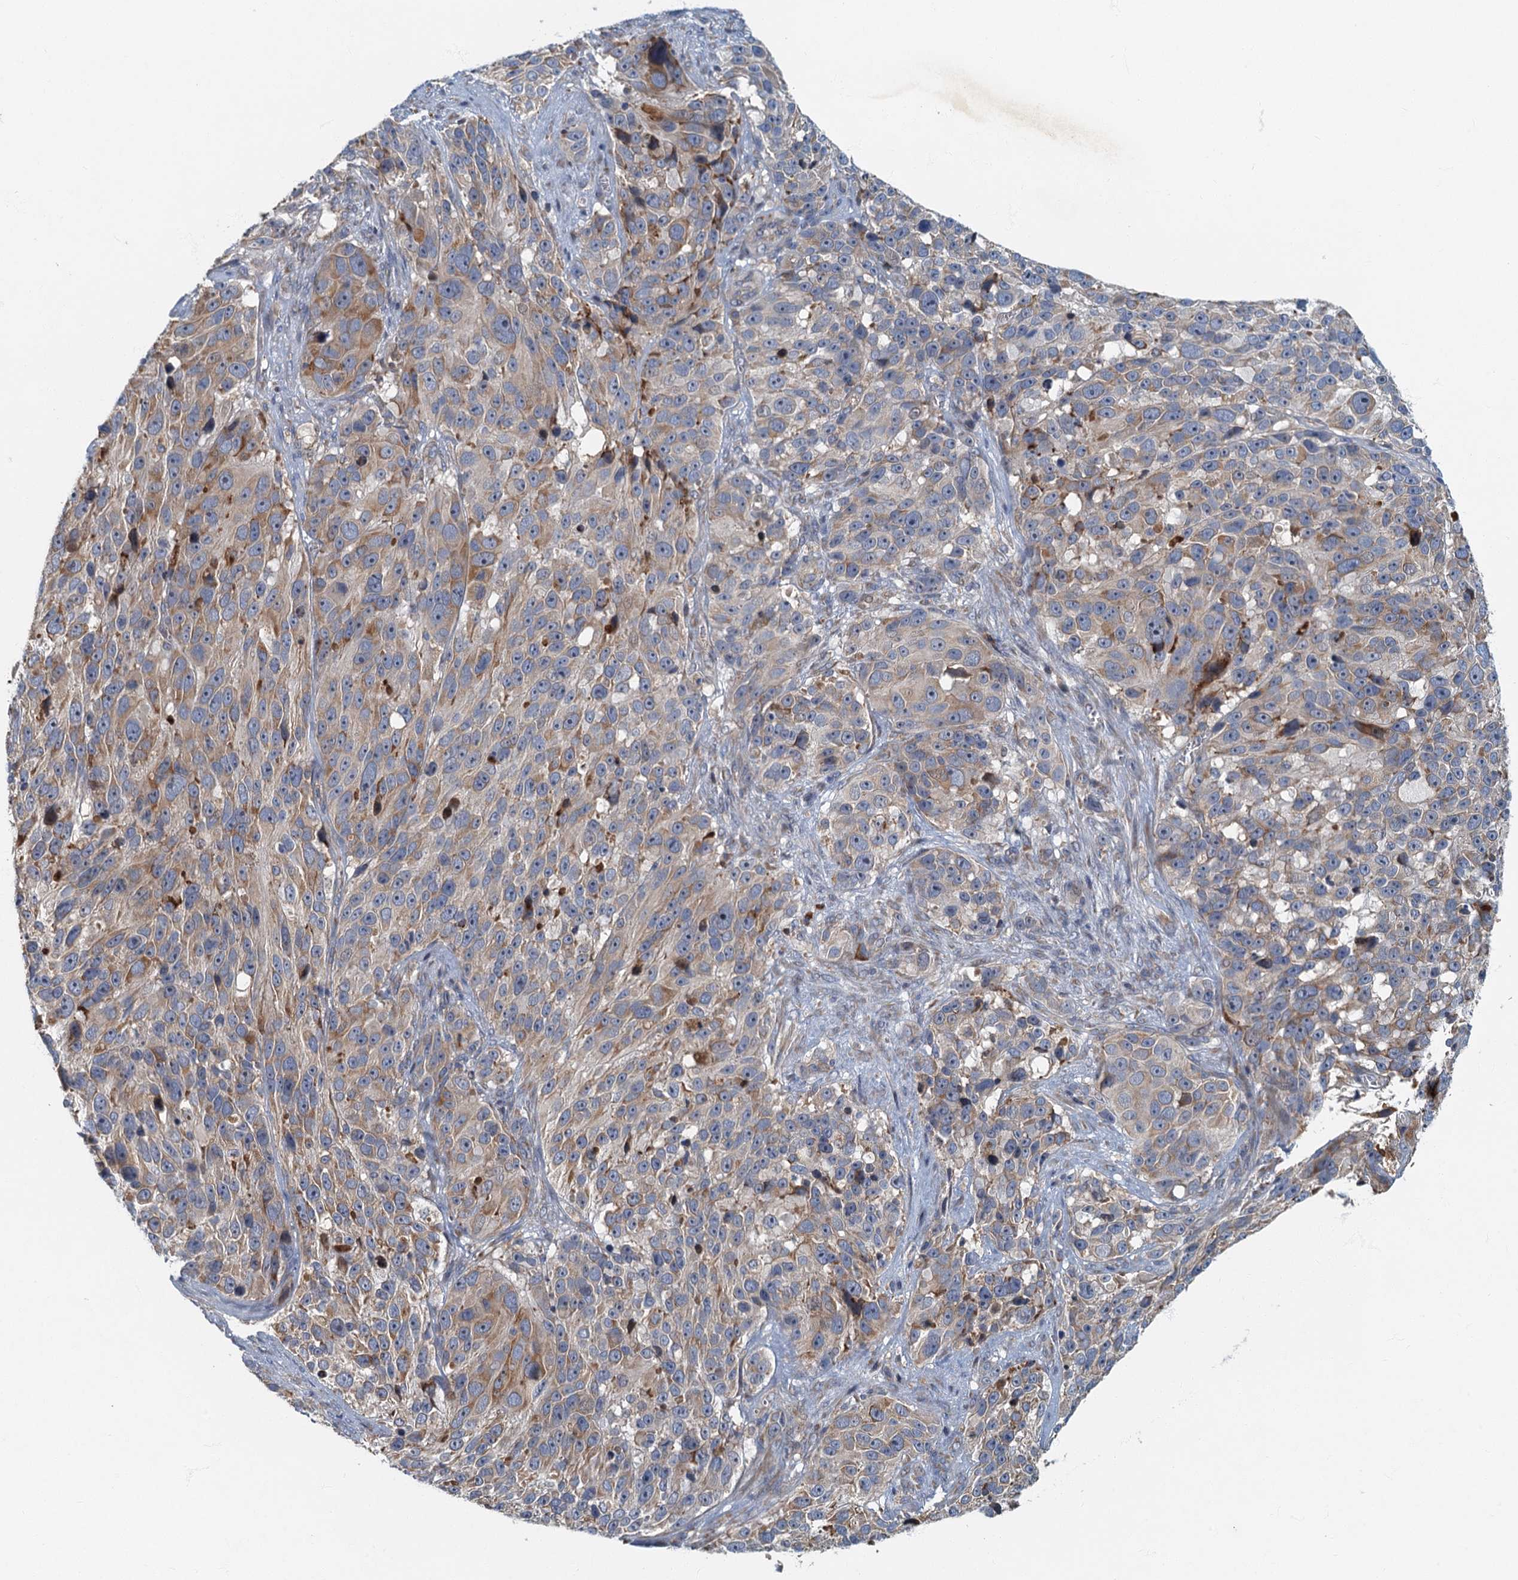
{"staining": {"intensity": "moderate", "quantity": "25%-75%", "location": "cytoplasmic/membranous"}, "tissue": "melanoma", "cell_type": "Tumor cells", "image_type": "cancer", "snomed": [{"axis": "morphology", "description": "Malignant melanoma, NOS"}, {"axis": "topography", "description": "Skin"}], "caption": "Protein analysis of melanoma tissue shows moderate cytoplasmic/membranous expression in about 25%-75% of tumor cells.", "gene": "SPDYC", "patient": {"sex": "male", "age": 84}}